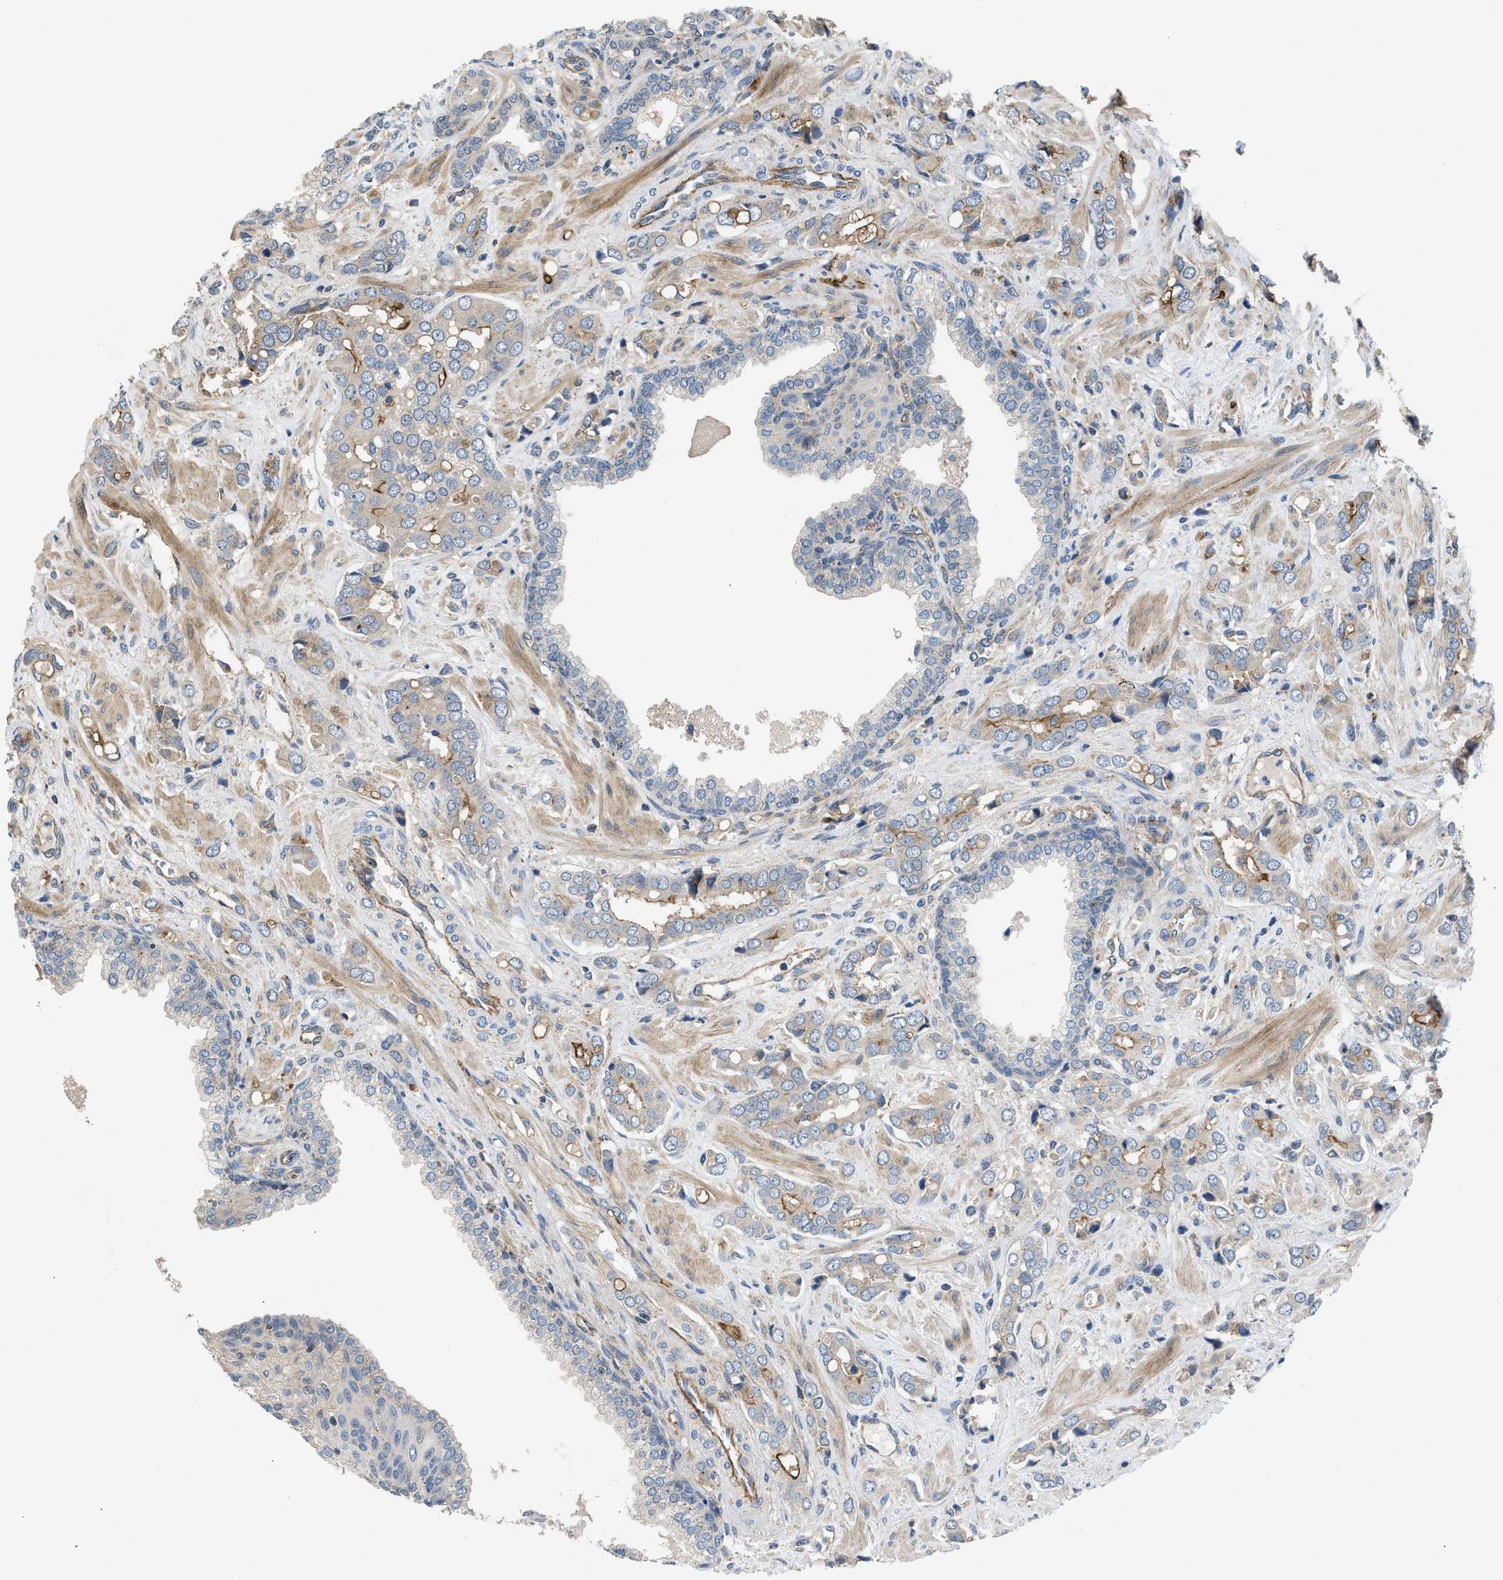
{"staining": {"intensity": "negative", "quantity": "none", "location": "none"}, "tissue": "prostate cancer", "cell_type": "Tumor cells", "image_type": "cancer", "snomed": [{"axis": "morphology", "description": "Adenocarcinoma, High grade"}, {"axis": "topography", "description": "Prostate"}], "caption": "Tumor cells are negative for brown protein staining in prostate cancer. (Brightfield microscopy of DAB immunohistochemistry at high magnification).", "gene": "GPATCH2L", "patient": {"sex": "male", "age": 52}}